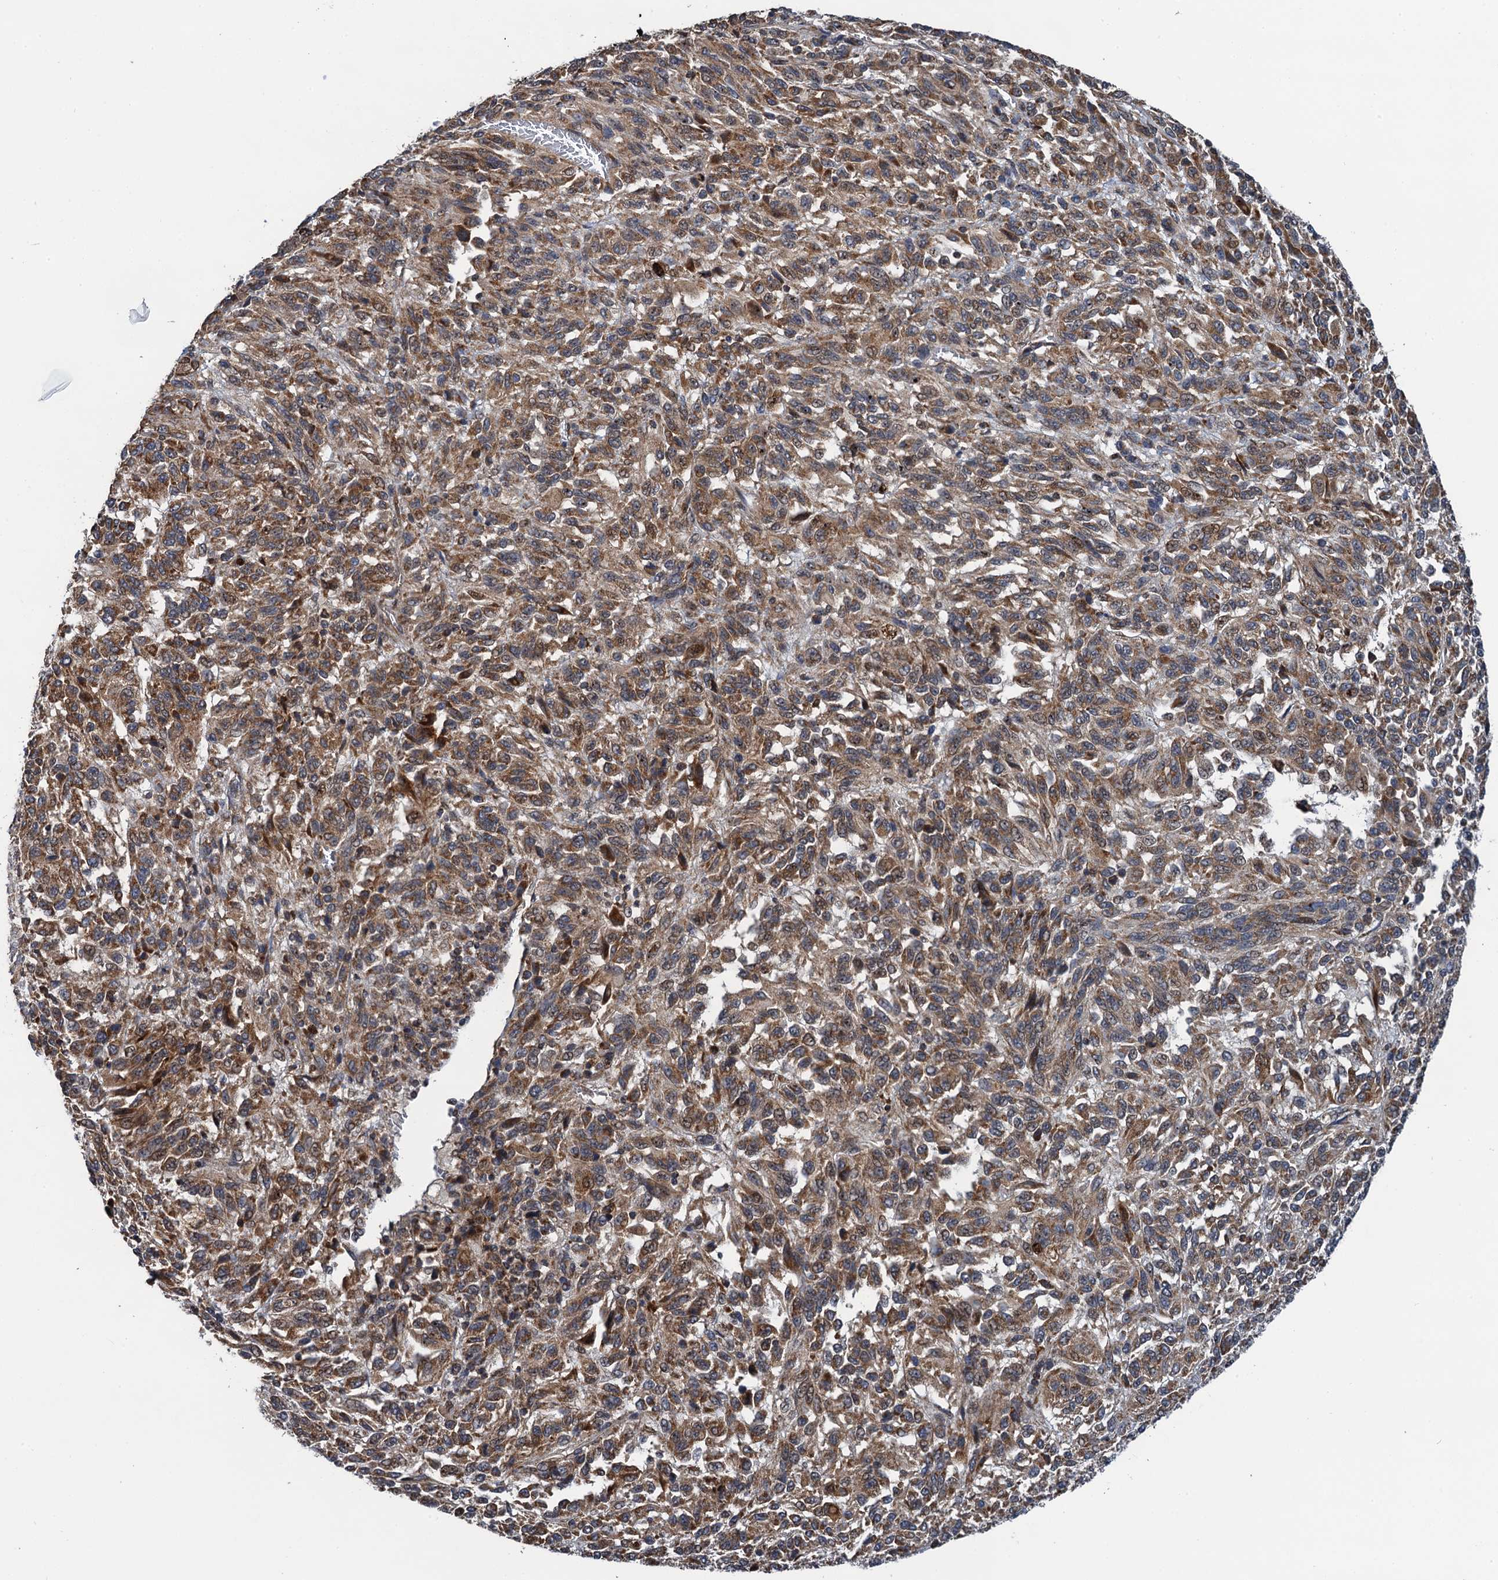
{"staining": {"intensity": "moderate", "quantity": ">75%", "location": "cytoplasmic/membranous"}, "tissue": "melanoma", "cell_type": "Tumor cells", "image_type": "cancer", "snomed": [{"axis": "morphology", "description": "Malignant melanoma, Metastatic site"}, {"axis": "topography", "description": "Lung"}], "caption": "The histopathology image reveals immunohistochemical staining of melanoma. There is moderate cytoplasmic/membranous positivity is identified in approximately >75% of tumor cells. (Brightfield microscopy of DAB IHC at high magnification).", "gene": "CMPK2", "patient": {"sex": "male", "age": 64}}